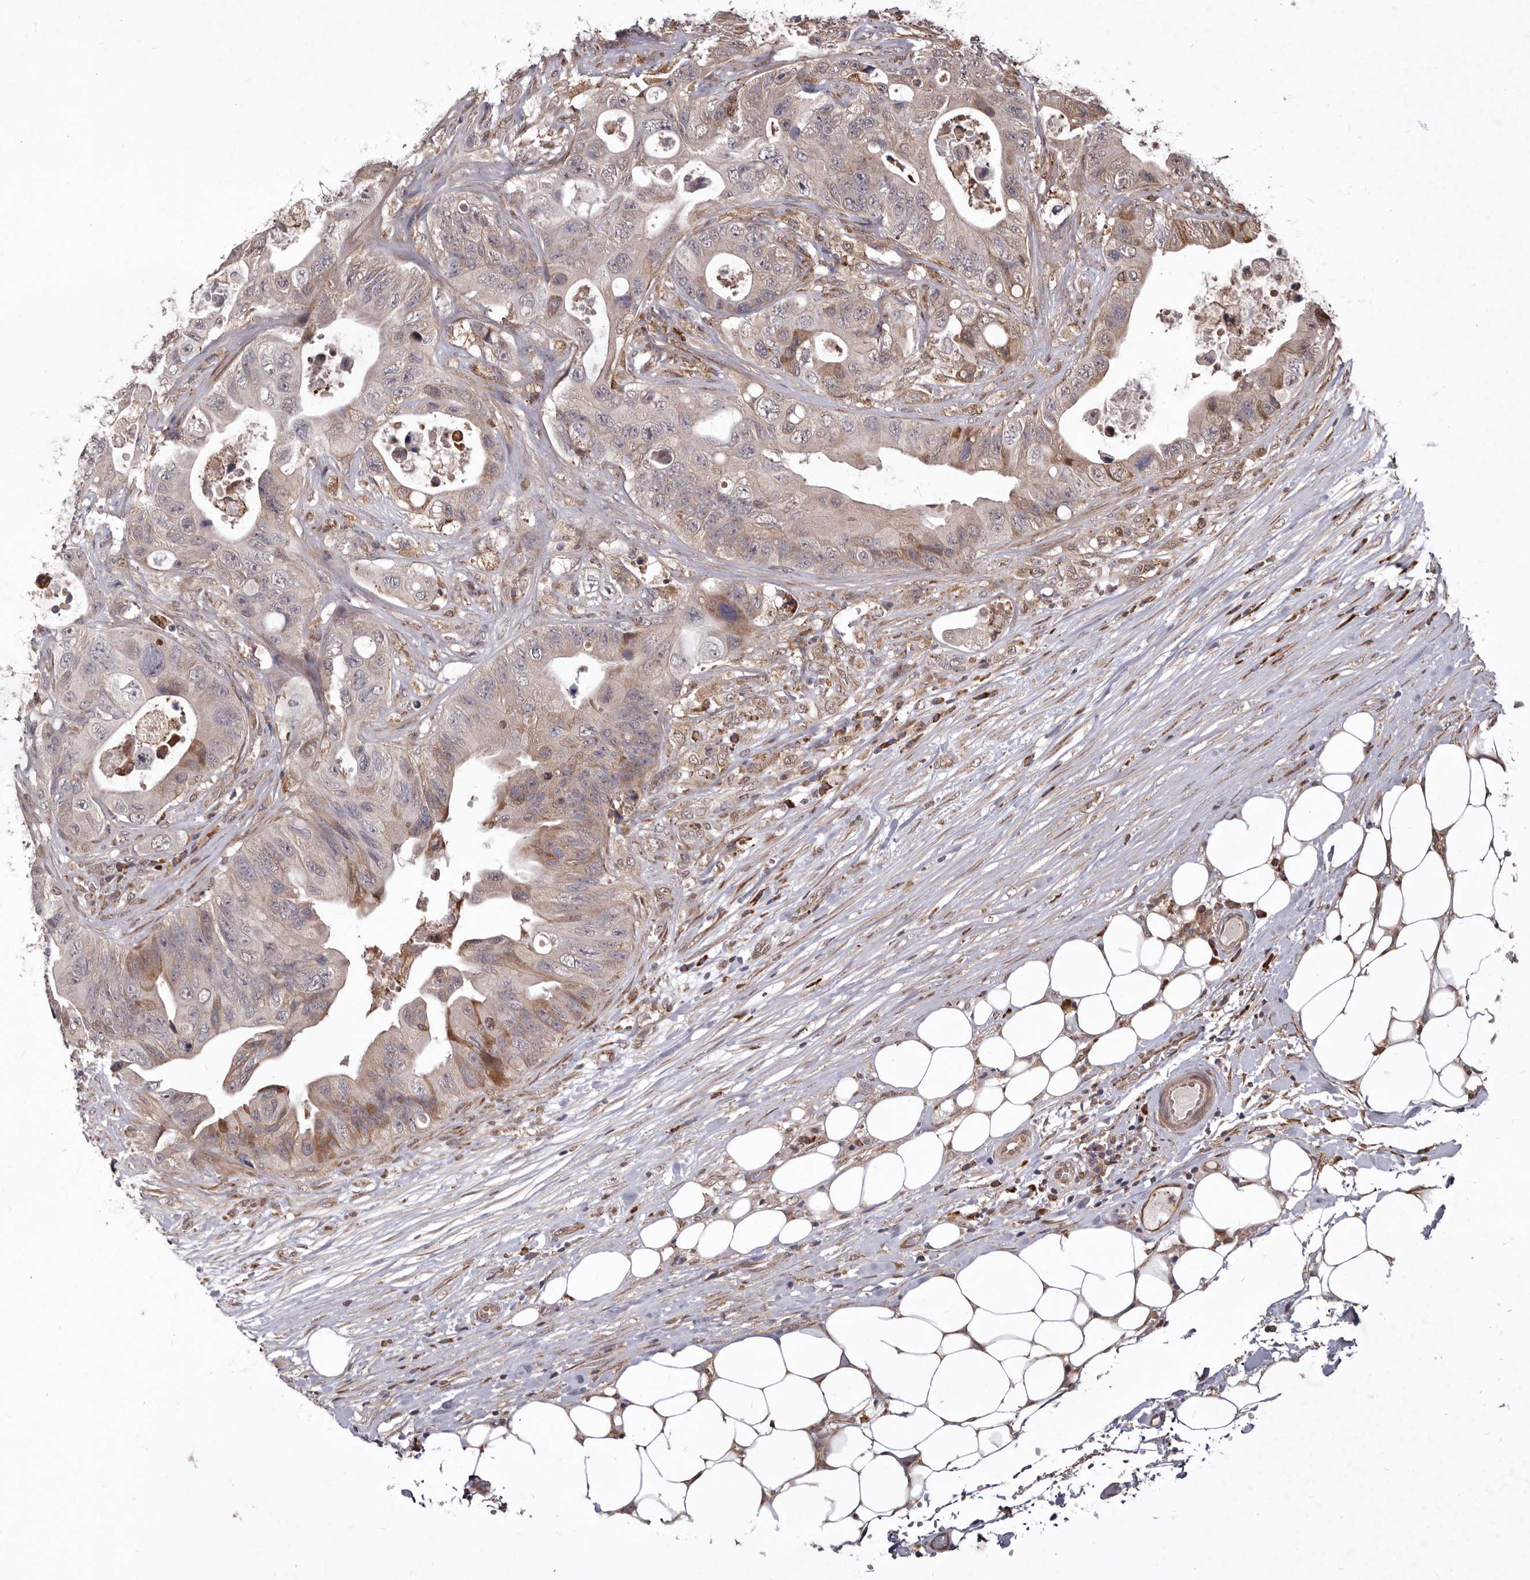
{"staining": {"intensity": "moderate", "quantity": "<25%", "location": "cytoplasmic/membranous"}, "tissue": "colorectal cancer", "cell_type": "Tumor cells", "image_type": "cancer", "snomed": [{"axis": "morphology", "description": "Adenocarcinoma, NOS"}, {"axis": "topography", "description": "Colon"}], "caption": "Colorectal cancer was stained to show a protein in brown. There is low levels of moderate cytoplasmic/membranous positivity in about <25% of tumor cells. The protein of interest is shown in brown color, while the nuclei are stained blue.", "gene": "RRM2B", "patient": {"sex": "female", "age": 46}}